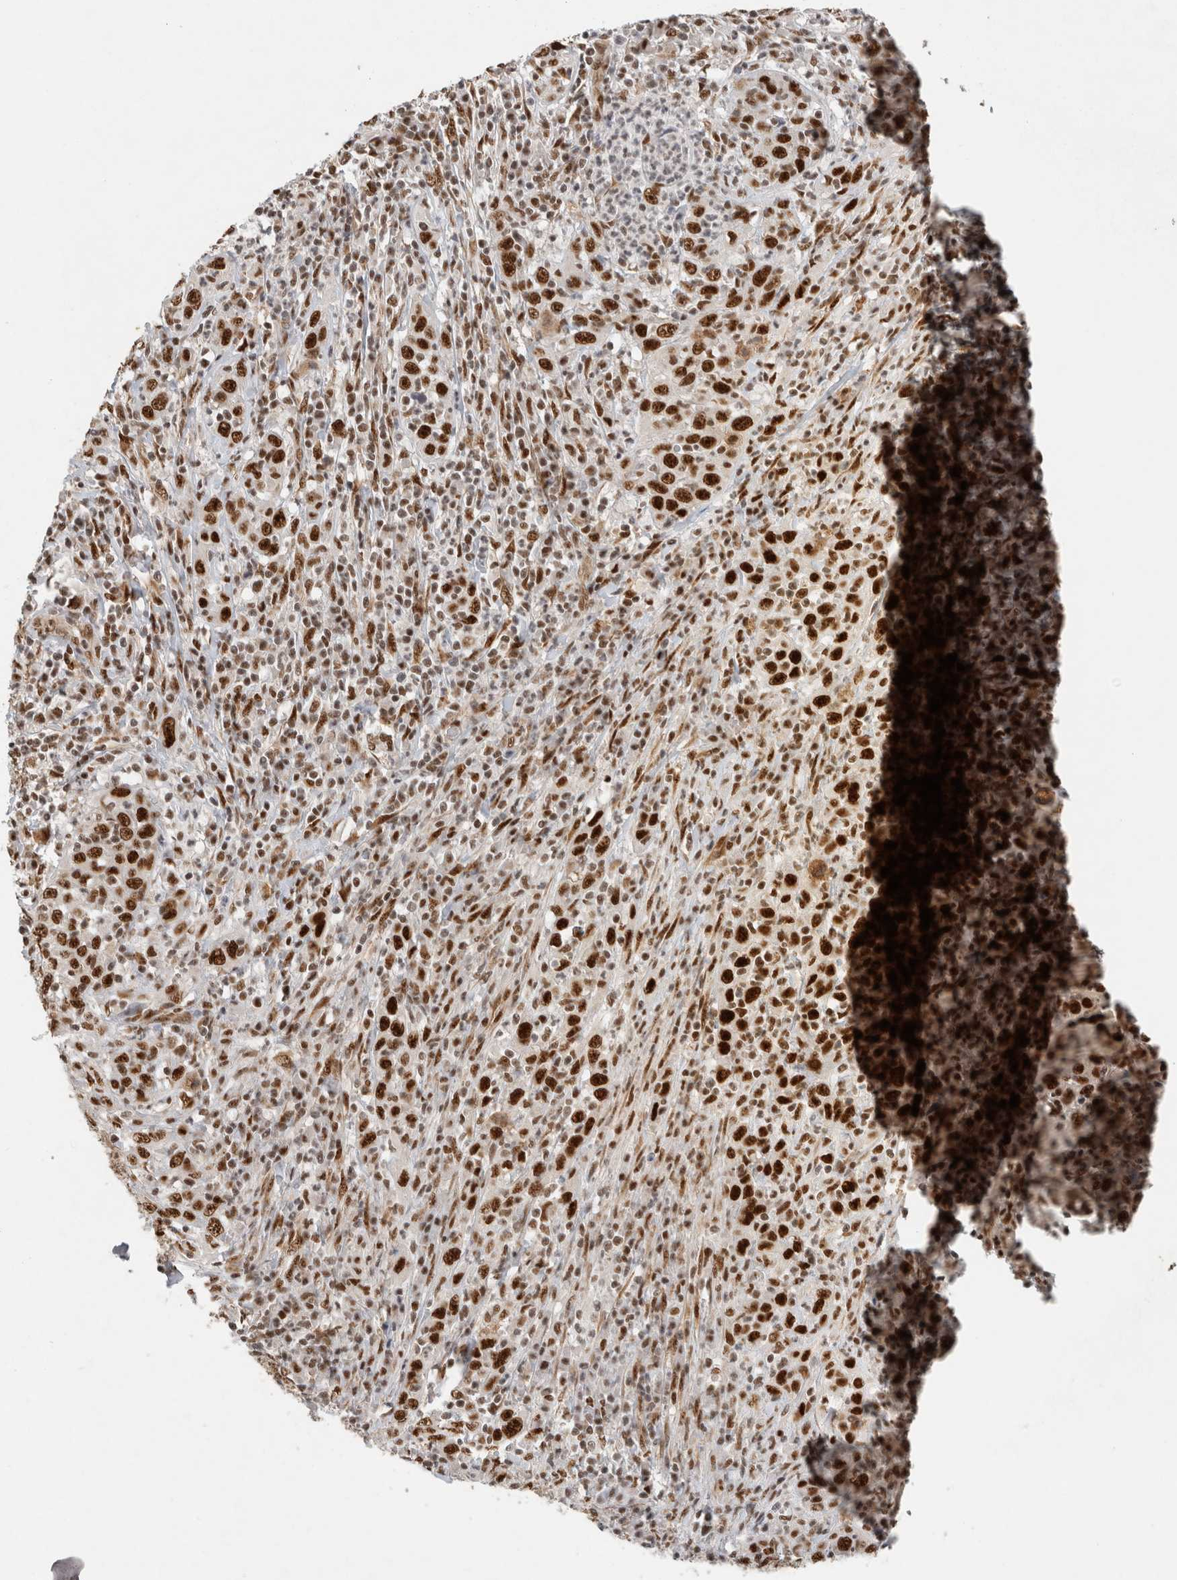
{"staining": {"intensity": "strong", "quantity": ">75%", "location": "nuclear"}, "tissue": "cervical cancer", "cell_type": "Tumor cells", "image_type": "cancer", "snomed": [{"axis": "morphology", "description": "Squamous cell carcinoma, NOS"}, {"axis": "topography", "description": "Cervix"}], "caption": "IHC staining of cervical cancer (squamous cell carcinoma), which exhibits high levels of strong nuclear positivity in approximately >75% of tumor cells indicating strong nuclear protein expression. The staining was performed using DAB (3,3'-diaminobenzidine) (brown) for protein detection and nuclei were counterstained in hematoxylin (blue).", "gene": "DDX42", "patient": {"sex": "female", "age": 46}}